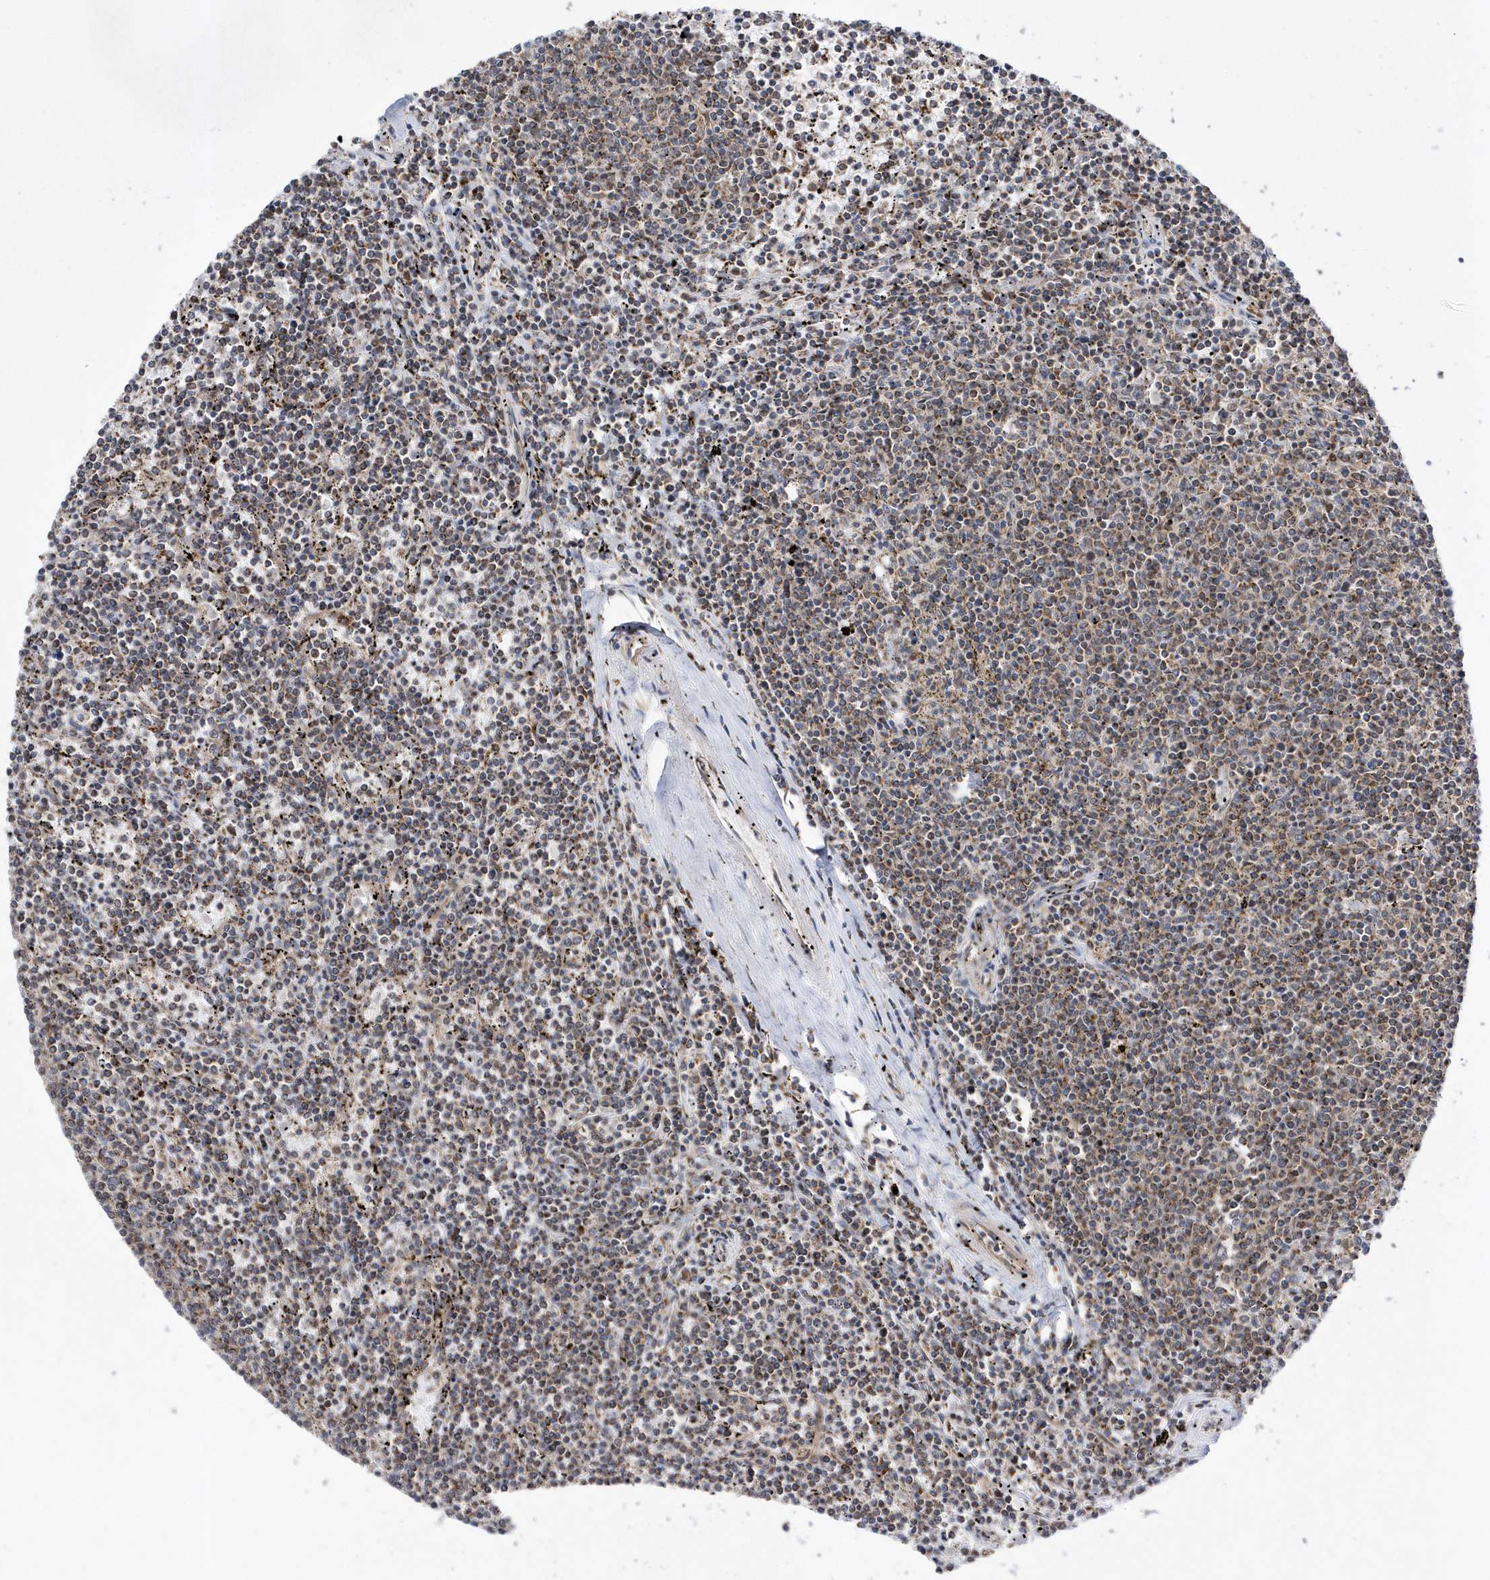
{"staining": {"intensity": "weak", "quantity": "25%-75%", "location": "cytoplasmic/membranous"}, "tissue": "lymphoma", "cell_type": "Tumor cells", "image_type": "cancer", "snomed": [{"axis": "morphology", "description": "Malignant lymphoma, non-Hodgkin's type, Low grade"}, {"axis": "topography", "description": "Spleen"}], "caption": "A photomicrograph of low-grade malignant lymphoma, non-Hodgkin's type stained for a protein demonstrates weak cytoplasmic/membranous brown staining in tumor cells.", "gene": "DALRD3", "patient": {"sex": "female", "age": 50}}